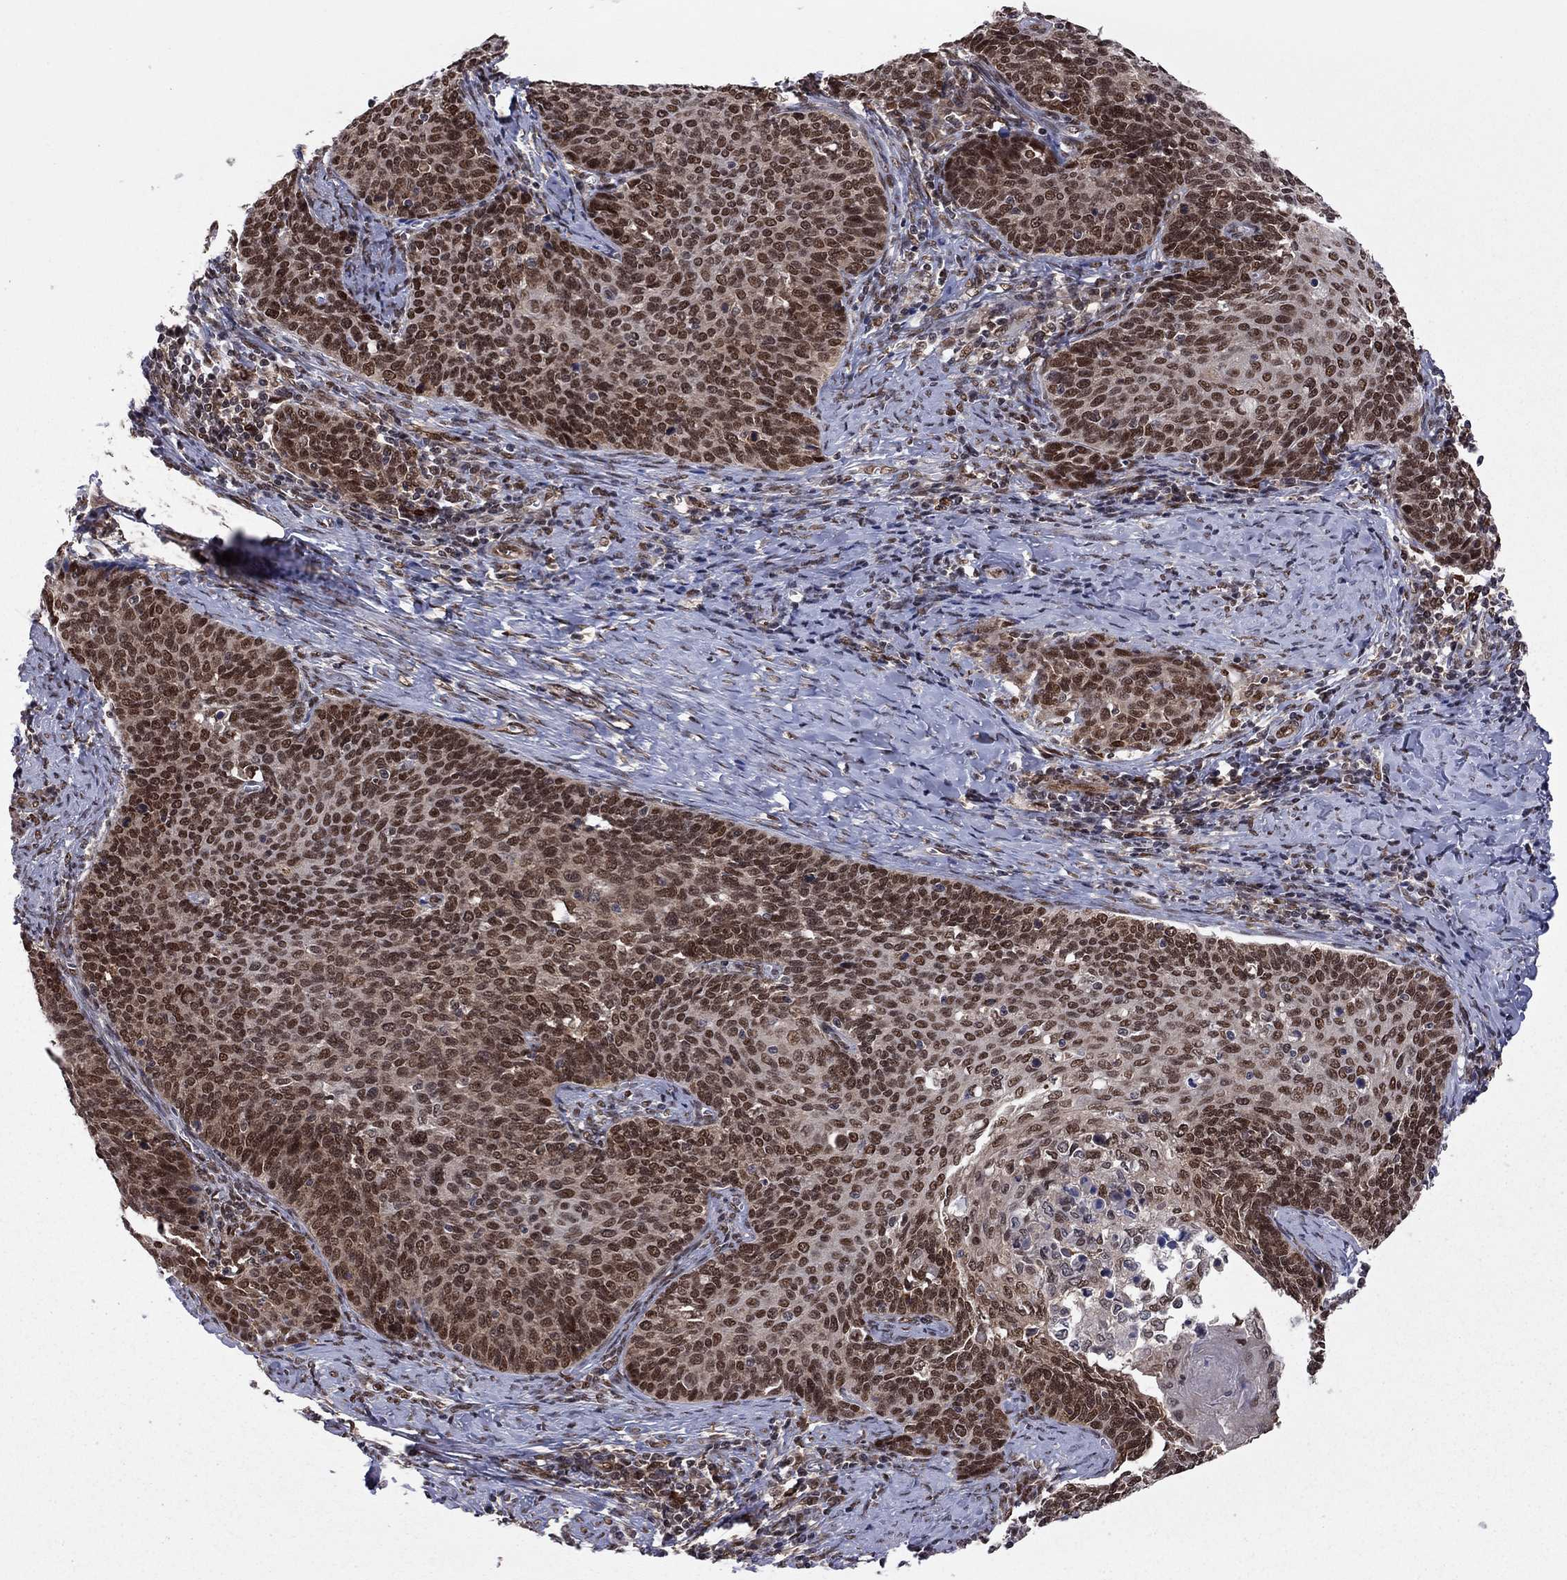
{"staining": {"intensity": "strong", "quantity": "25%-75%", "location": "nuclear"}, "tissue": "cervical cancer", "cell_type": "Tumor cells", "image_type": "cancer", "snomed": [{"axis": "morphology", "description": "Normal tissue, NOS"}, {"axis": "morphology", "description": "Squamous cell carcinoma, NOS"}, {"axis": "topography", "description": "Cervix"}], "caption": "Protein staining of cervical cancer (squamous cell carcinoma) tissue displays strong nuclear expression in about 25%-75% of tumor cells.", "gene": "SAP30L", "patient": {"sex": "female", "age": 39}}